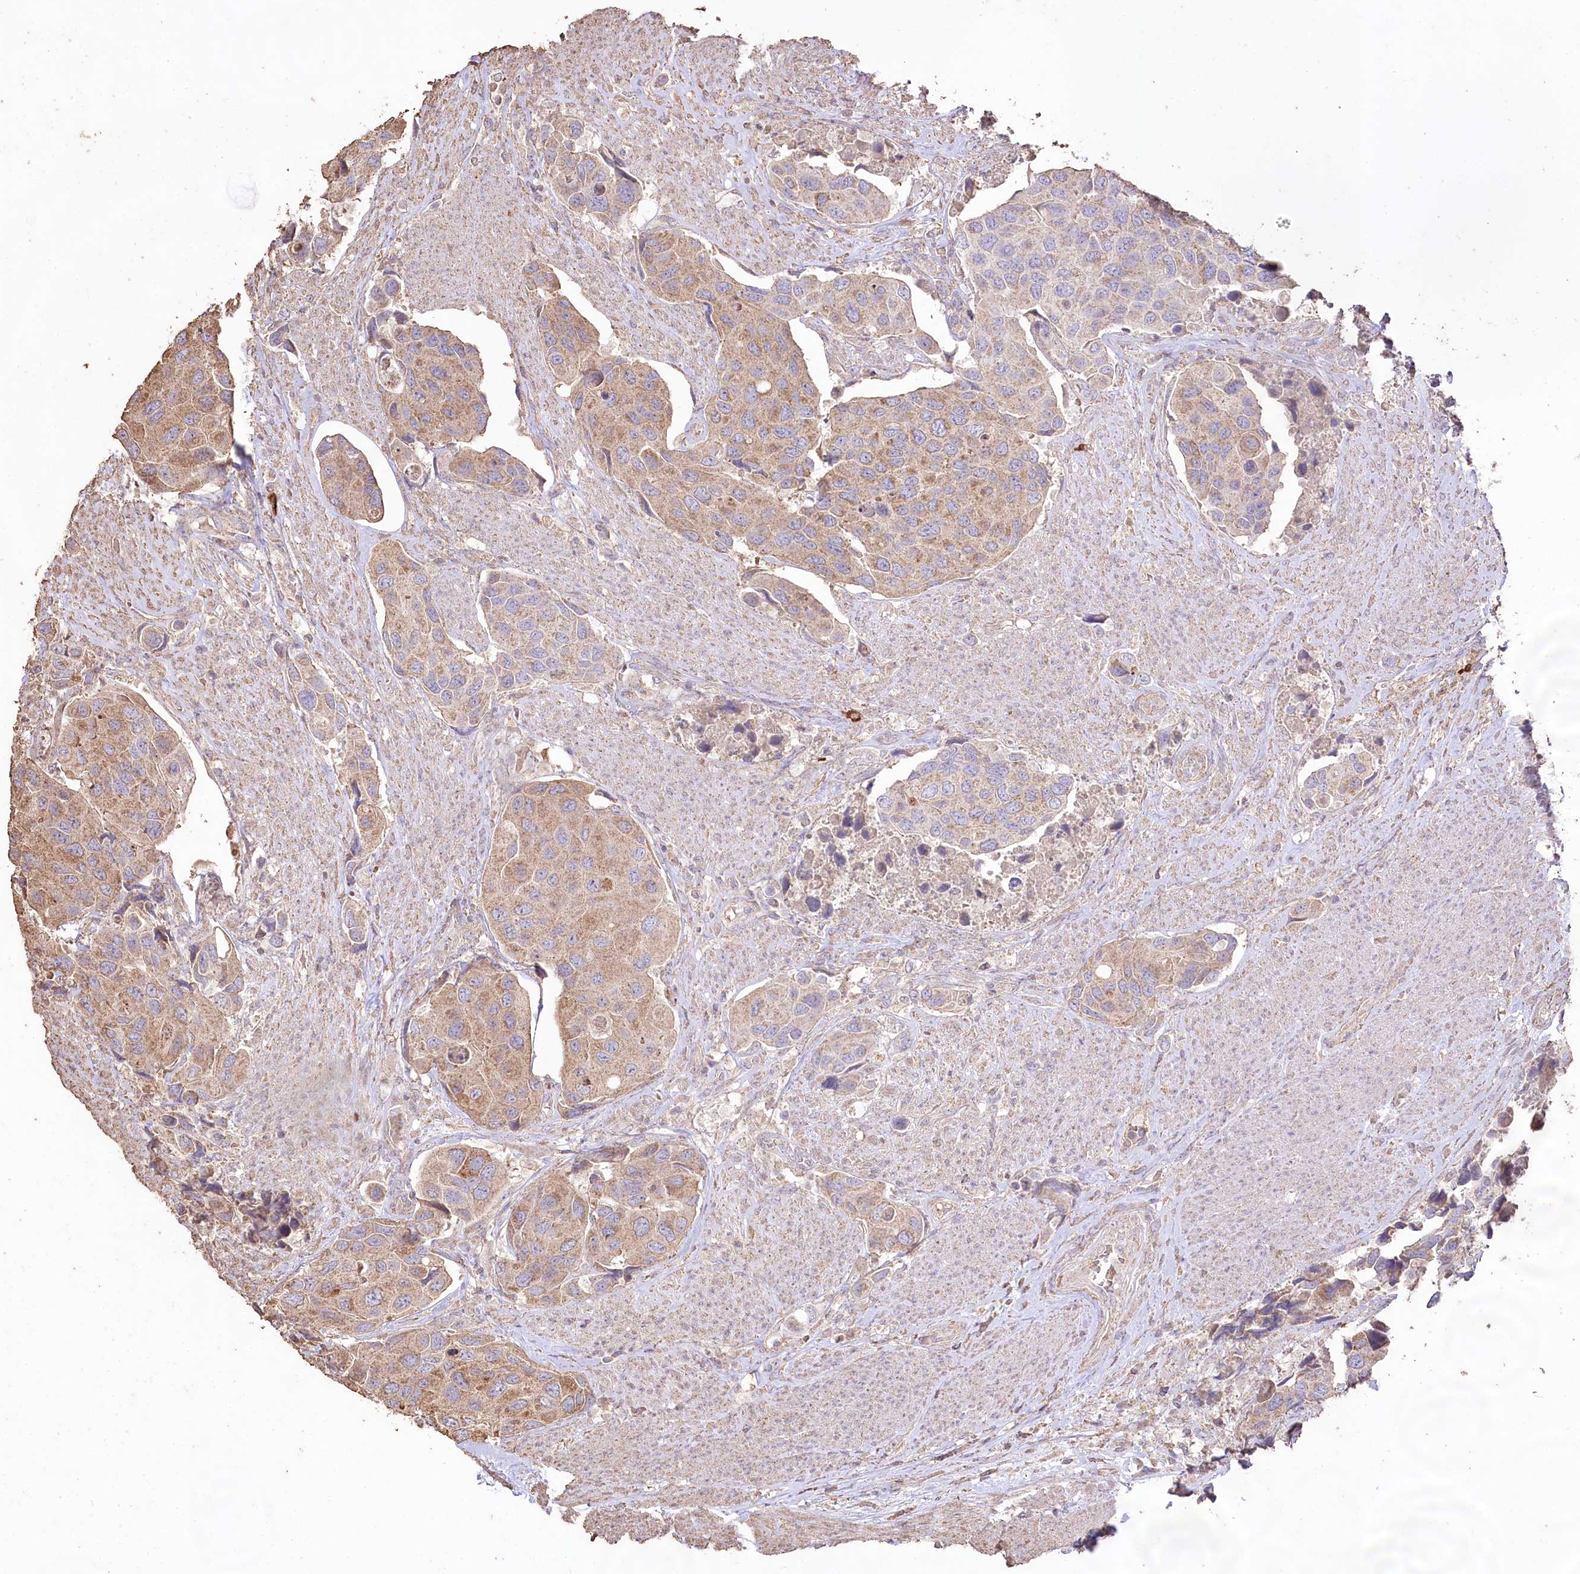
{"staining": {"intensity": "moderate", "quantity": "25%-75%", "location": "cytoplasmic/membranous"}, "tissue": "urothelial cancer", "cell_type": "Tumor cells", "image_type": "cancer", "snomed": [{"axis": "morphology", "description": "Urothelial carcinoma, High grade"}, {"axis": "topography", "description": "Urinary bladder"}], "caption": "The photomicrograph displays immunohistochemical staining of urothelial carcinoma (high-grade). There is moderate cytoplasmic/membranous staining is identified in approximately 25%-75% of tumor cells. (Stains: DAB (3,3'-diaminobenzidine) in brown, nuclei in blue, Microscopy: brightfield microscopy at high magnification).", "gene": "IREB2", "patient": {"sex": "male", "age": 74}}